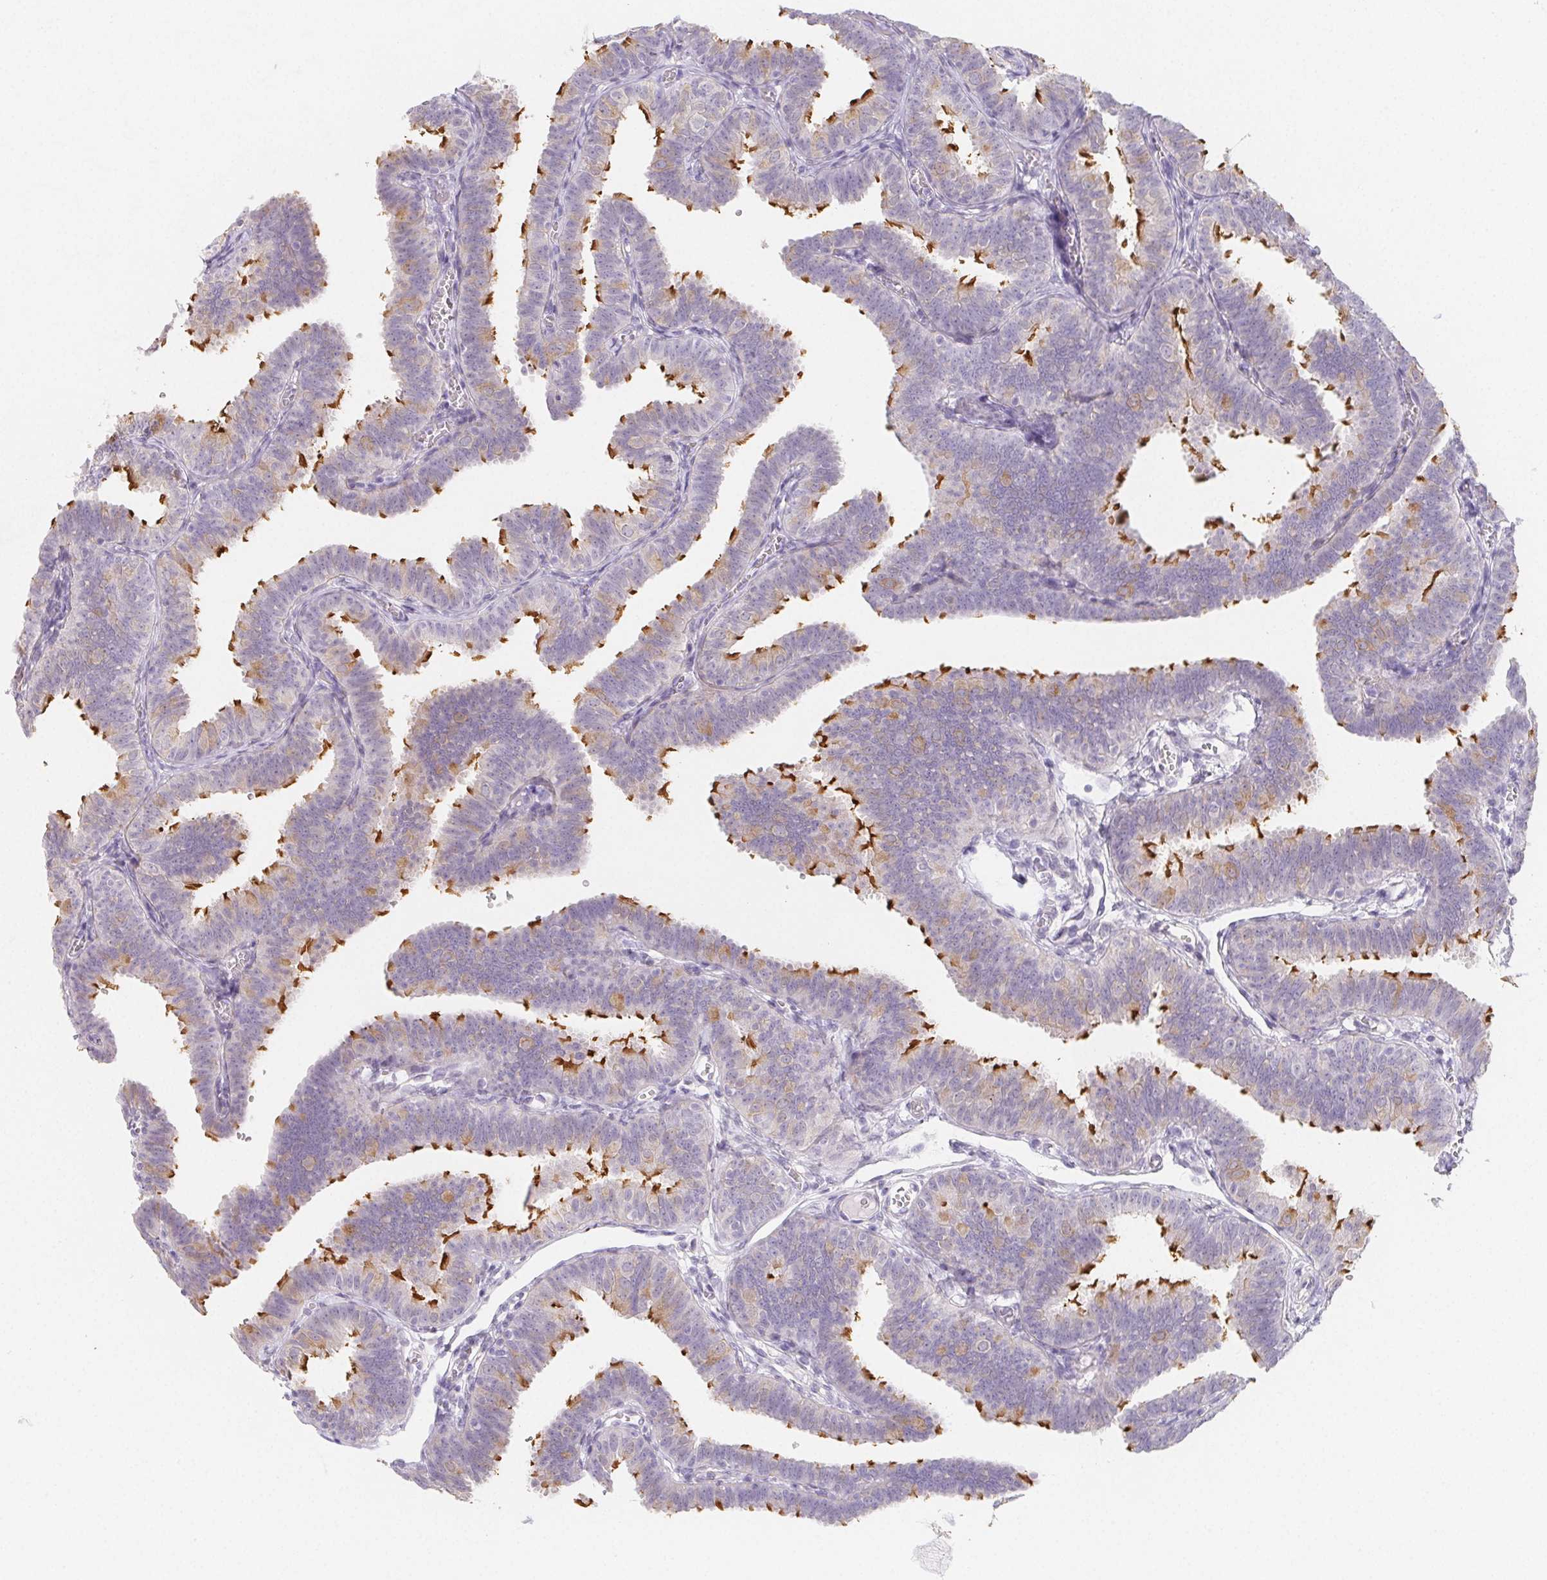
{"staining": {"intensity": "strong", "quantity": "25%-75%", "location": "cytoplasmic/membranous"}, "tissue": "fallopian tube", "cell_type": "Glandular cells", "image_type": "normal", "snomed": [{"axis": "morphology", "description": "Normal tissue, NOS"}, {"axis": "topography", "description": "Fallopian tube"}], "caption": "Benign fallopian tube demonstrates strong cytoplasmic/membranous expression in approximately 25%-75% of glandular cells The staining was performed using DAB (3,3'-diaminobenzidine), with brown indicating positive protein expression. Nuclei are stained blue with hematoxylin..", "gene": "ZBBX", "patient": {"sex": "female", "age": 25}}